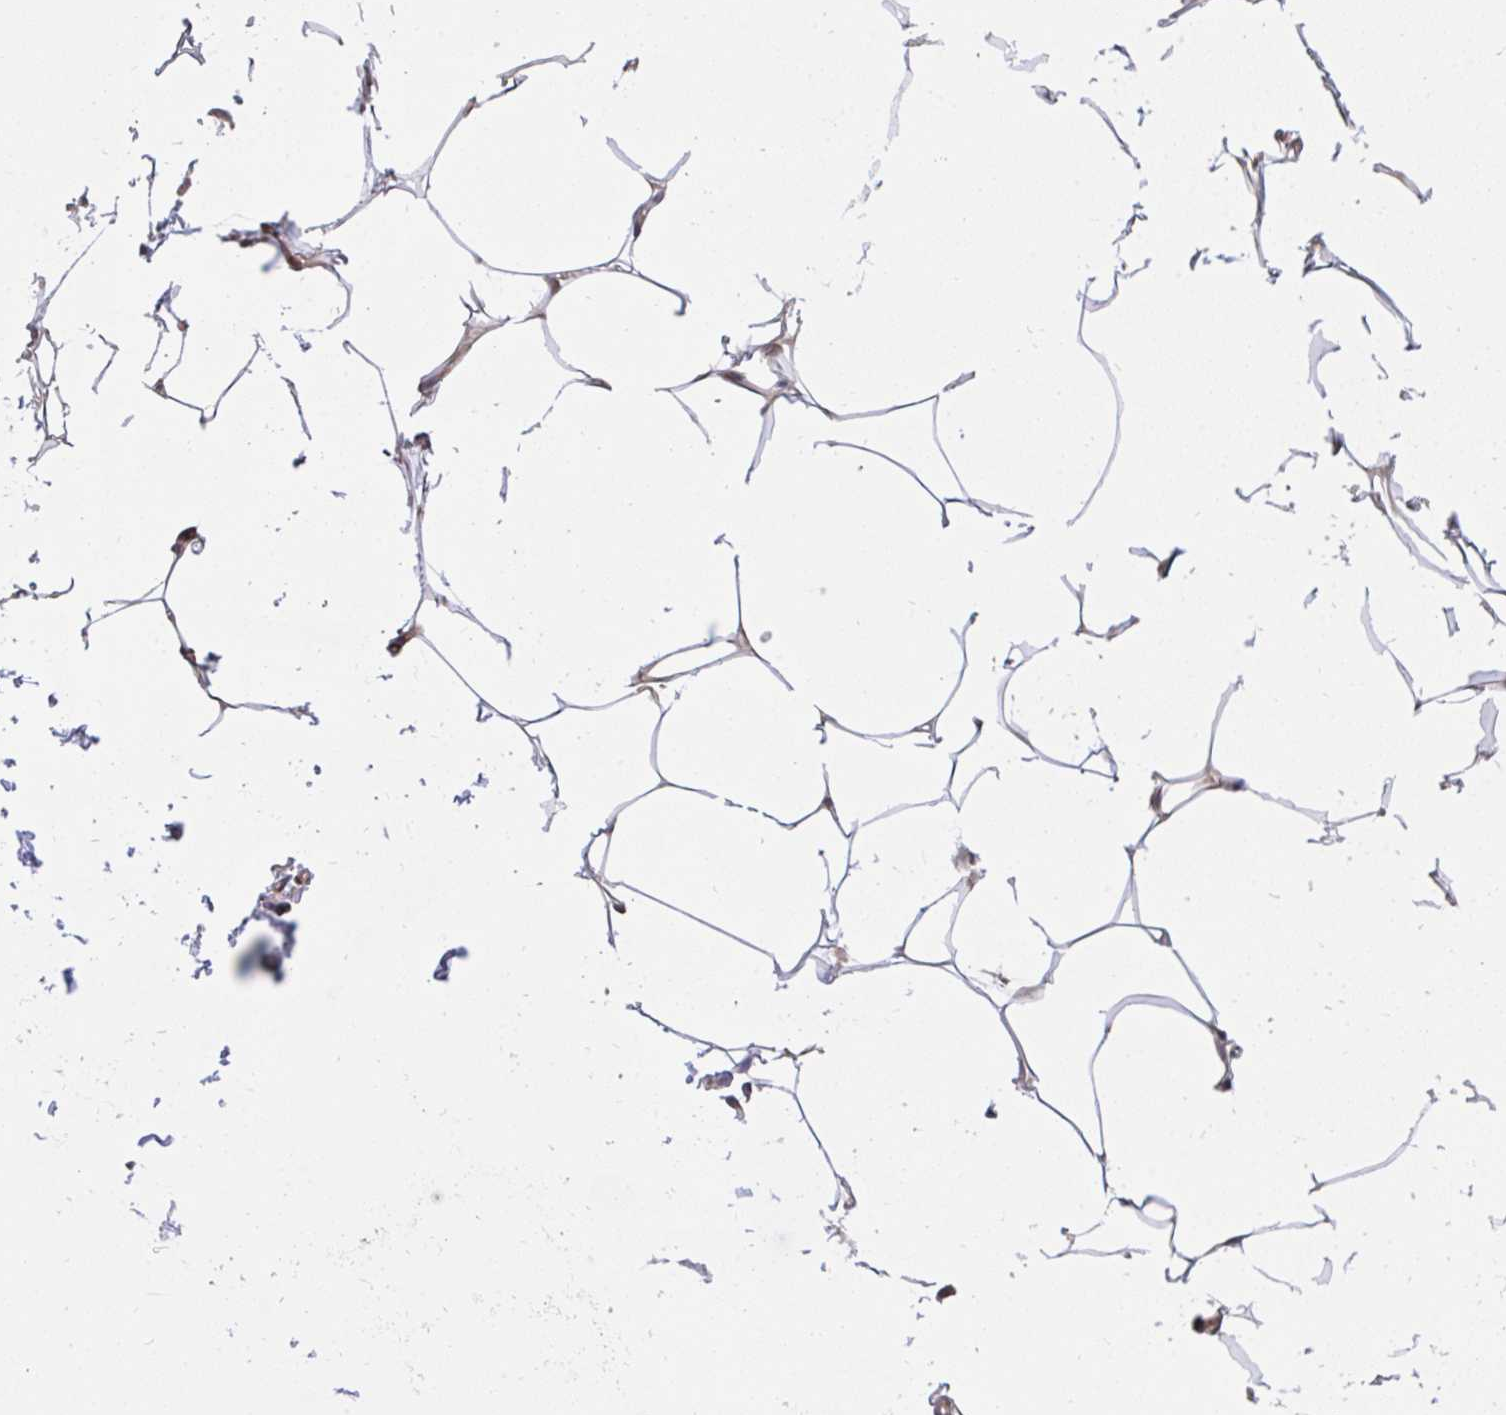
{"staining": {"intensity": "negative", "quantity": "none", "location": "none"}, "tissue": "adipose tissue", "cell_type": "Adipocytes", "image_type": "normal", "snomed": [{"axis": "morphology", "description": "Normal tissue, NOS"}, {"axis": "topography", "description": "Skin"}, {"axis": "topography", "description": "Peripheral nerve tissue"}], "caption": "IHC image of normal human adipose tissue stained for a protein (brown), which displays no staining in adipocytes.", "gene": "ERI1", "patient": {"sex": "female", "age": 45}}